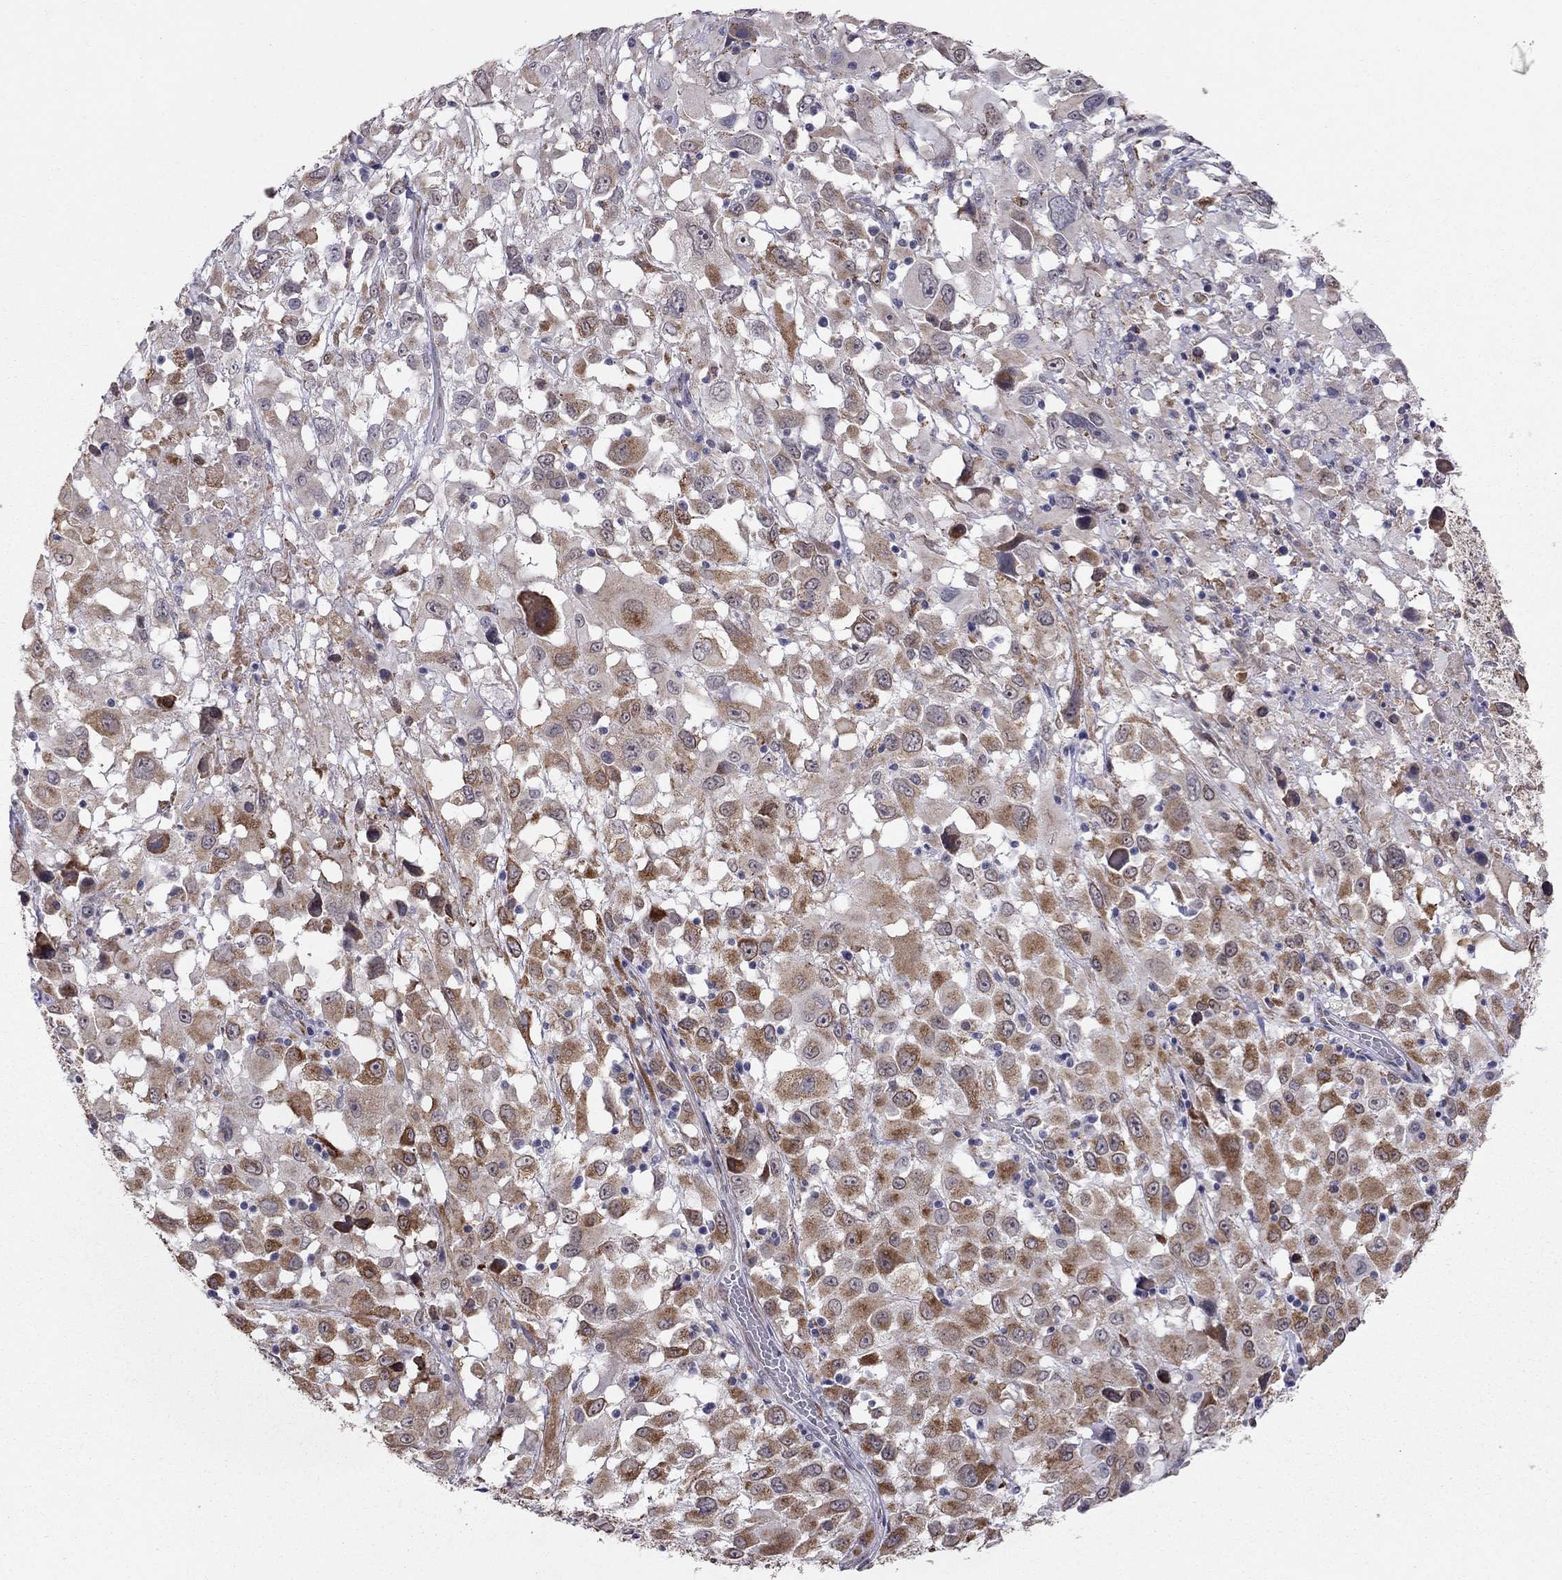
{"staining": {"intensity": "strong", "quantity": "25%-75%", "location": "cytoplasmic/membranous"}, "tissue": "melanoma", "cell_type": "Tumor cells", "image_type": "cancer", "snomed": [{"axis": "morphology", "description": "Malignant melanoma, Metastatic site"}, {"axis": "topography", "description": "Soft tissue"}], "caption": "Strong cytoplasmic/membranous protein positivity is seen in approximately 25%-75% of tumor cells in malignant melanoma (metastatic site). (IHC, brightfield microscopy, high magnification).", "gene": "MYO3B", "patient": {"sex": "male", "age": 50}}